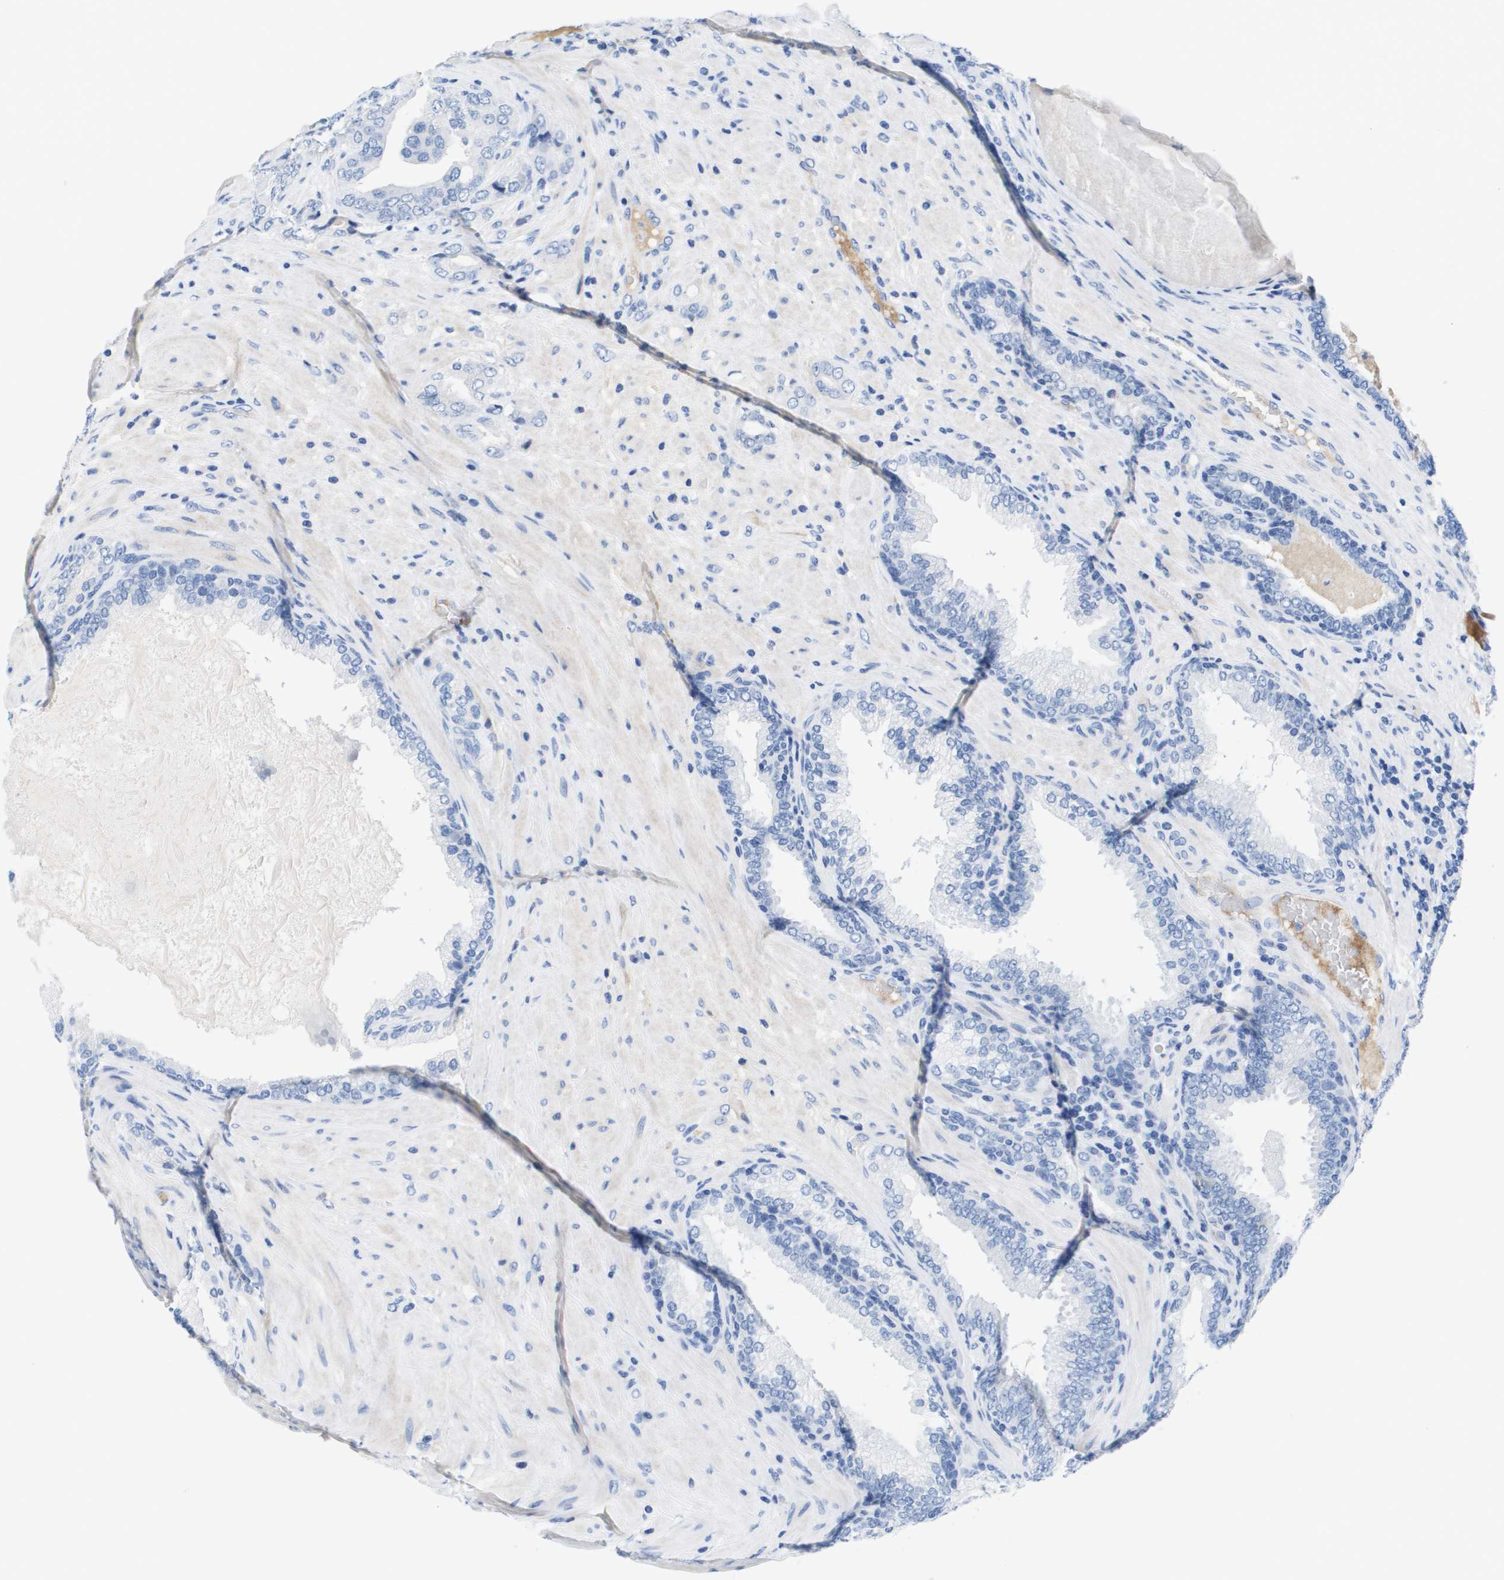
{"staining": {"intensity": "negative", "quantity": "none", "location": "none"}, "tissue": "prostate cancer", "cell_type": "Tumor cells", "image_type": "cancer", "snomed": [{"axis": "morphology", "description": "Adenocarcinoma, High grade"}, {"axis": "topography", "description": "Prostate"}], "caption": "IHC of human high-grade adenocarcinoma (prostate) demonstrates no positivity in tumor cells.", "gene": "APOA1", "patient": {"sex": "male", "age": 50}}